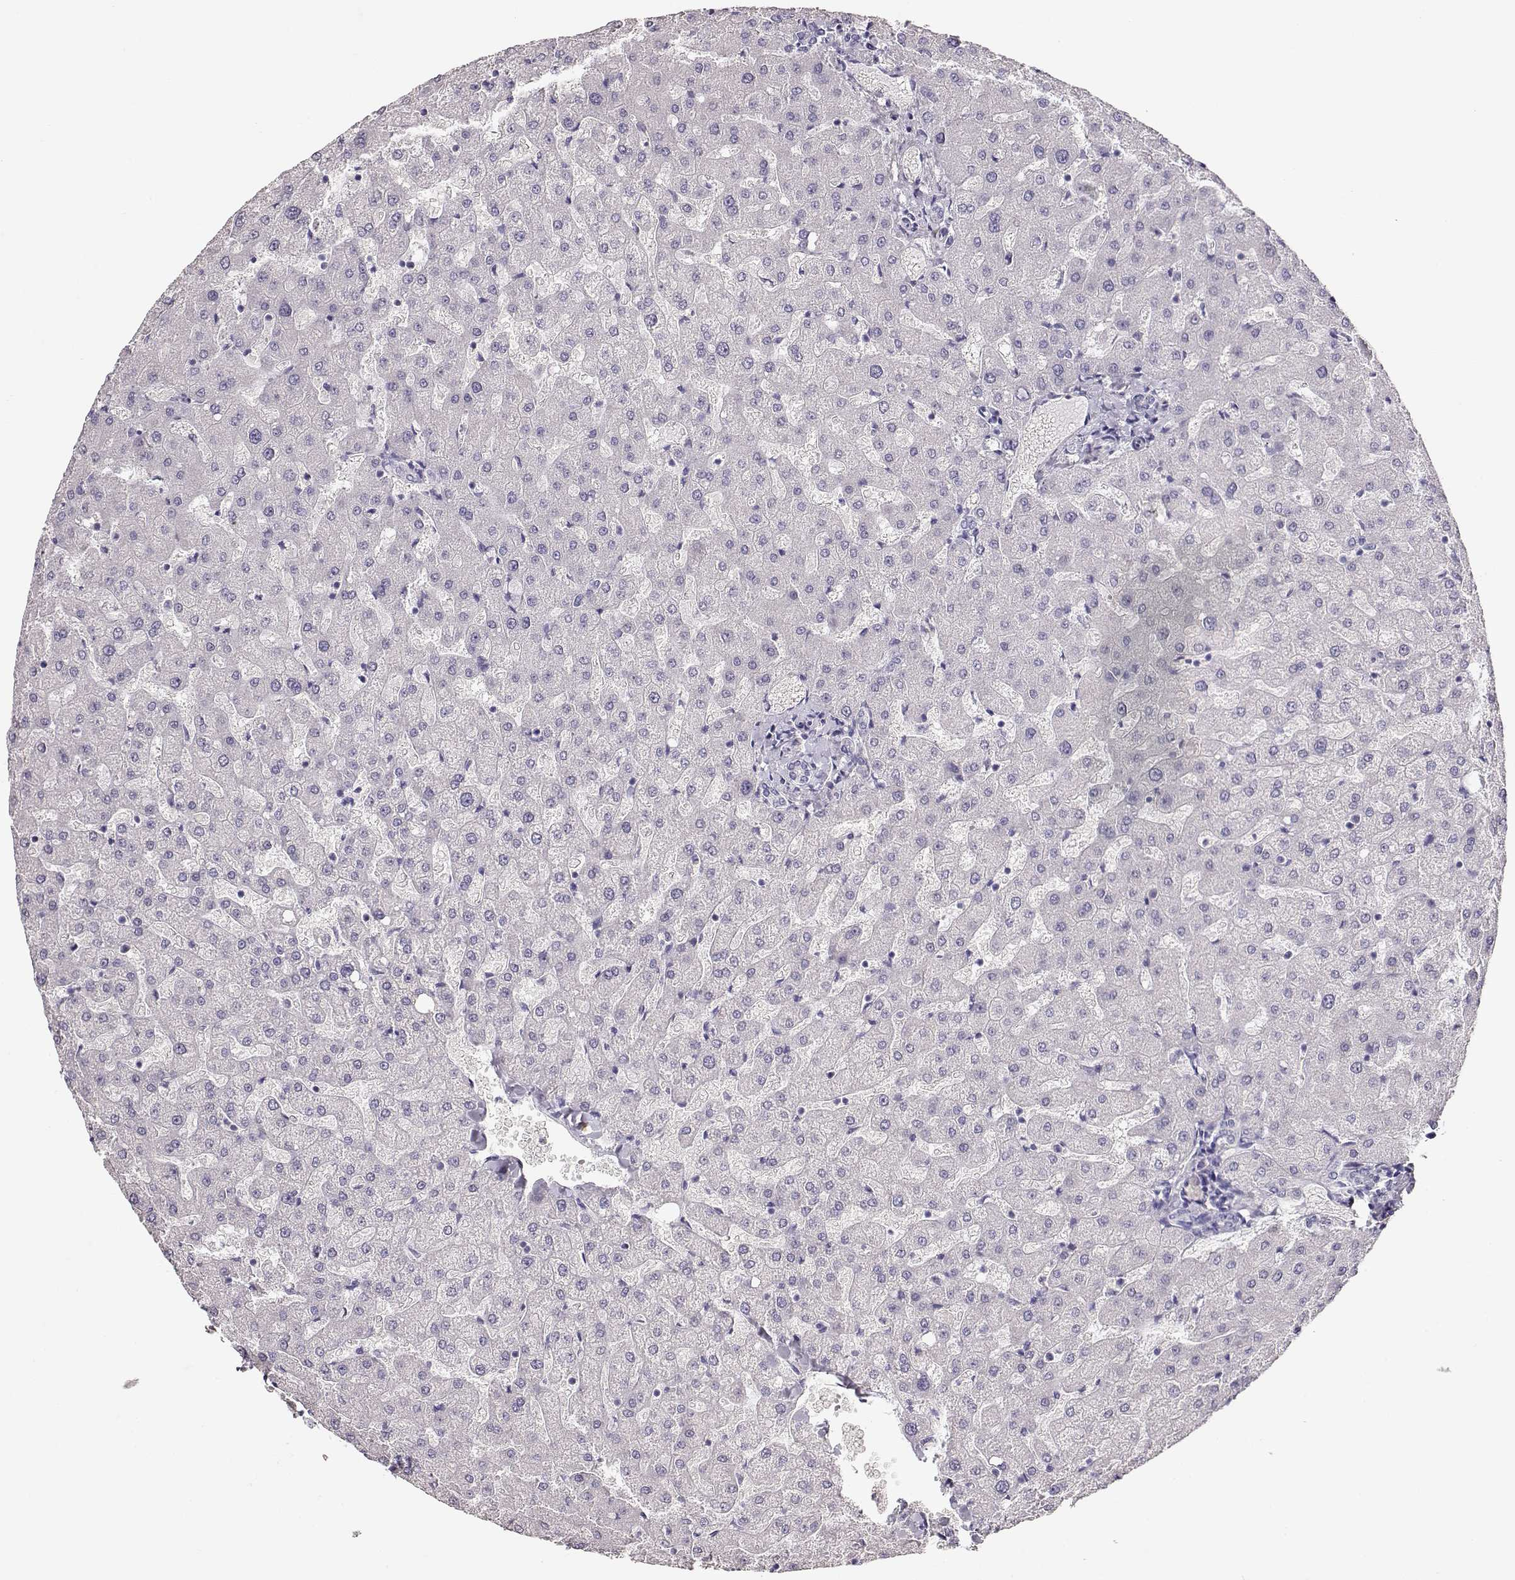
{"staining": {"intensity": "negative", "quantity": "none", "location": "none"}, "tissue": "liver", "cell_type": "Cholangiocytes", "image_type": "normal", "snomed": [{"axis": "morphology", "description": "Normal tissue, NOS"}, {"axis": "topography", "description": "Liver"}], "caption": "This is a micrograph of immunohistochemistry (IHC) staining of normal liver, which shows no staining in cholangiocytes.", "gene": "NDRG4", "patient": {"sex": "female", "age": 50}}